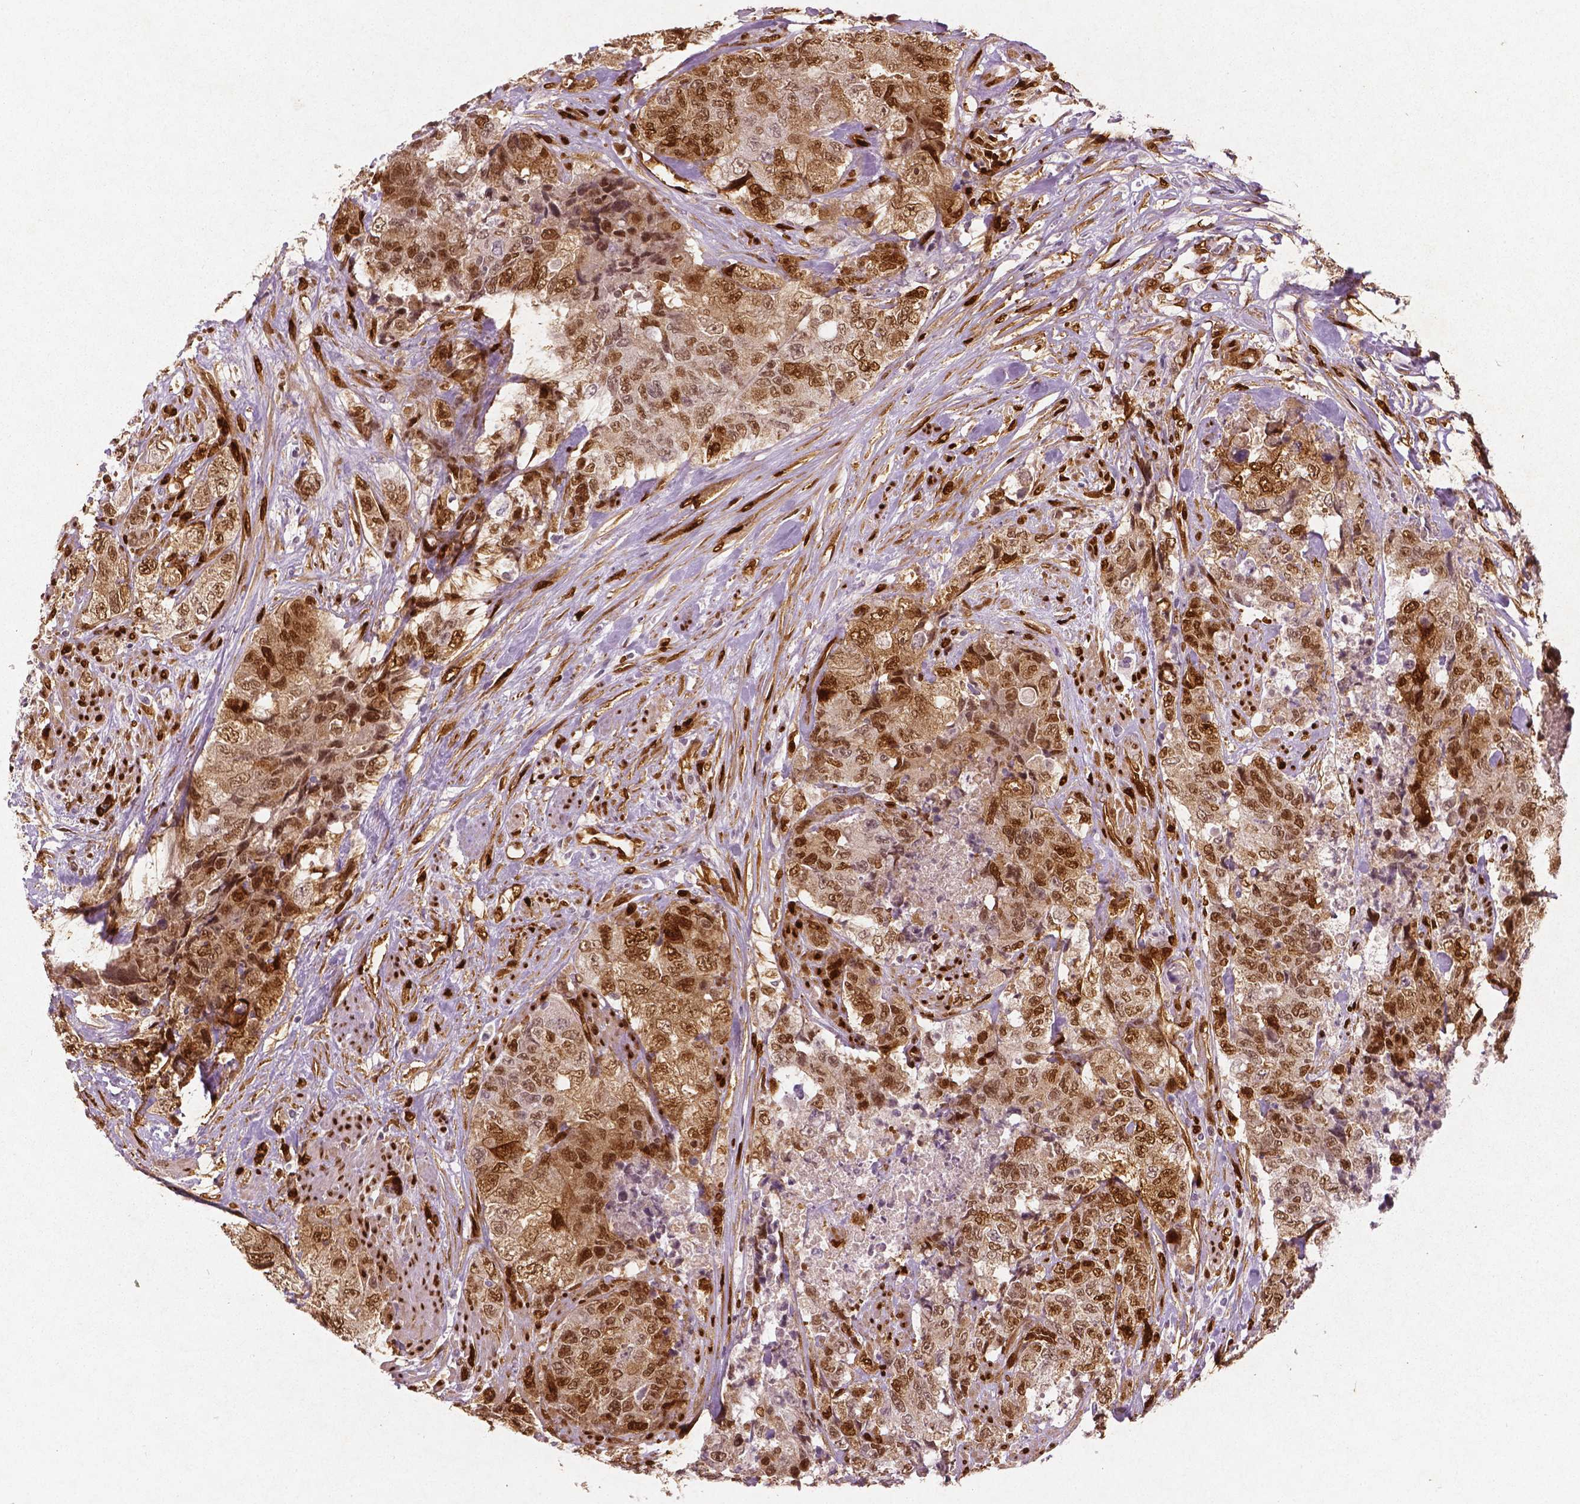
{"staining": {"intensity": "moderate", "quantity": ">75%", "location": "cytoplasmic/membranous,nuclear"}, "tissue": "urothelial cancer", "cell_type": "Tumor cells", "image_type": "cancer", "snomed": [{"axis": "morphology", "description": "Urothelial carcinoma, High grade"}, {"axis": "topography", "description": "Urinary bladder"}], "caption": "Approximately >75% of tumor cells in high-grade urothelial carcinoma show moderate cytoplasmic/membranous and nuclear protein positivity as visualized by brown immunohistochemical staining.", "gene": "WWTR1", "patient": {"sex": "female", "age": 78}}